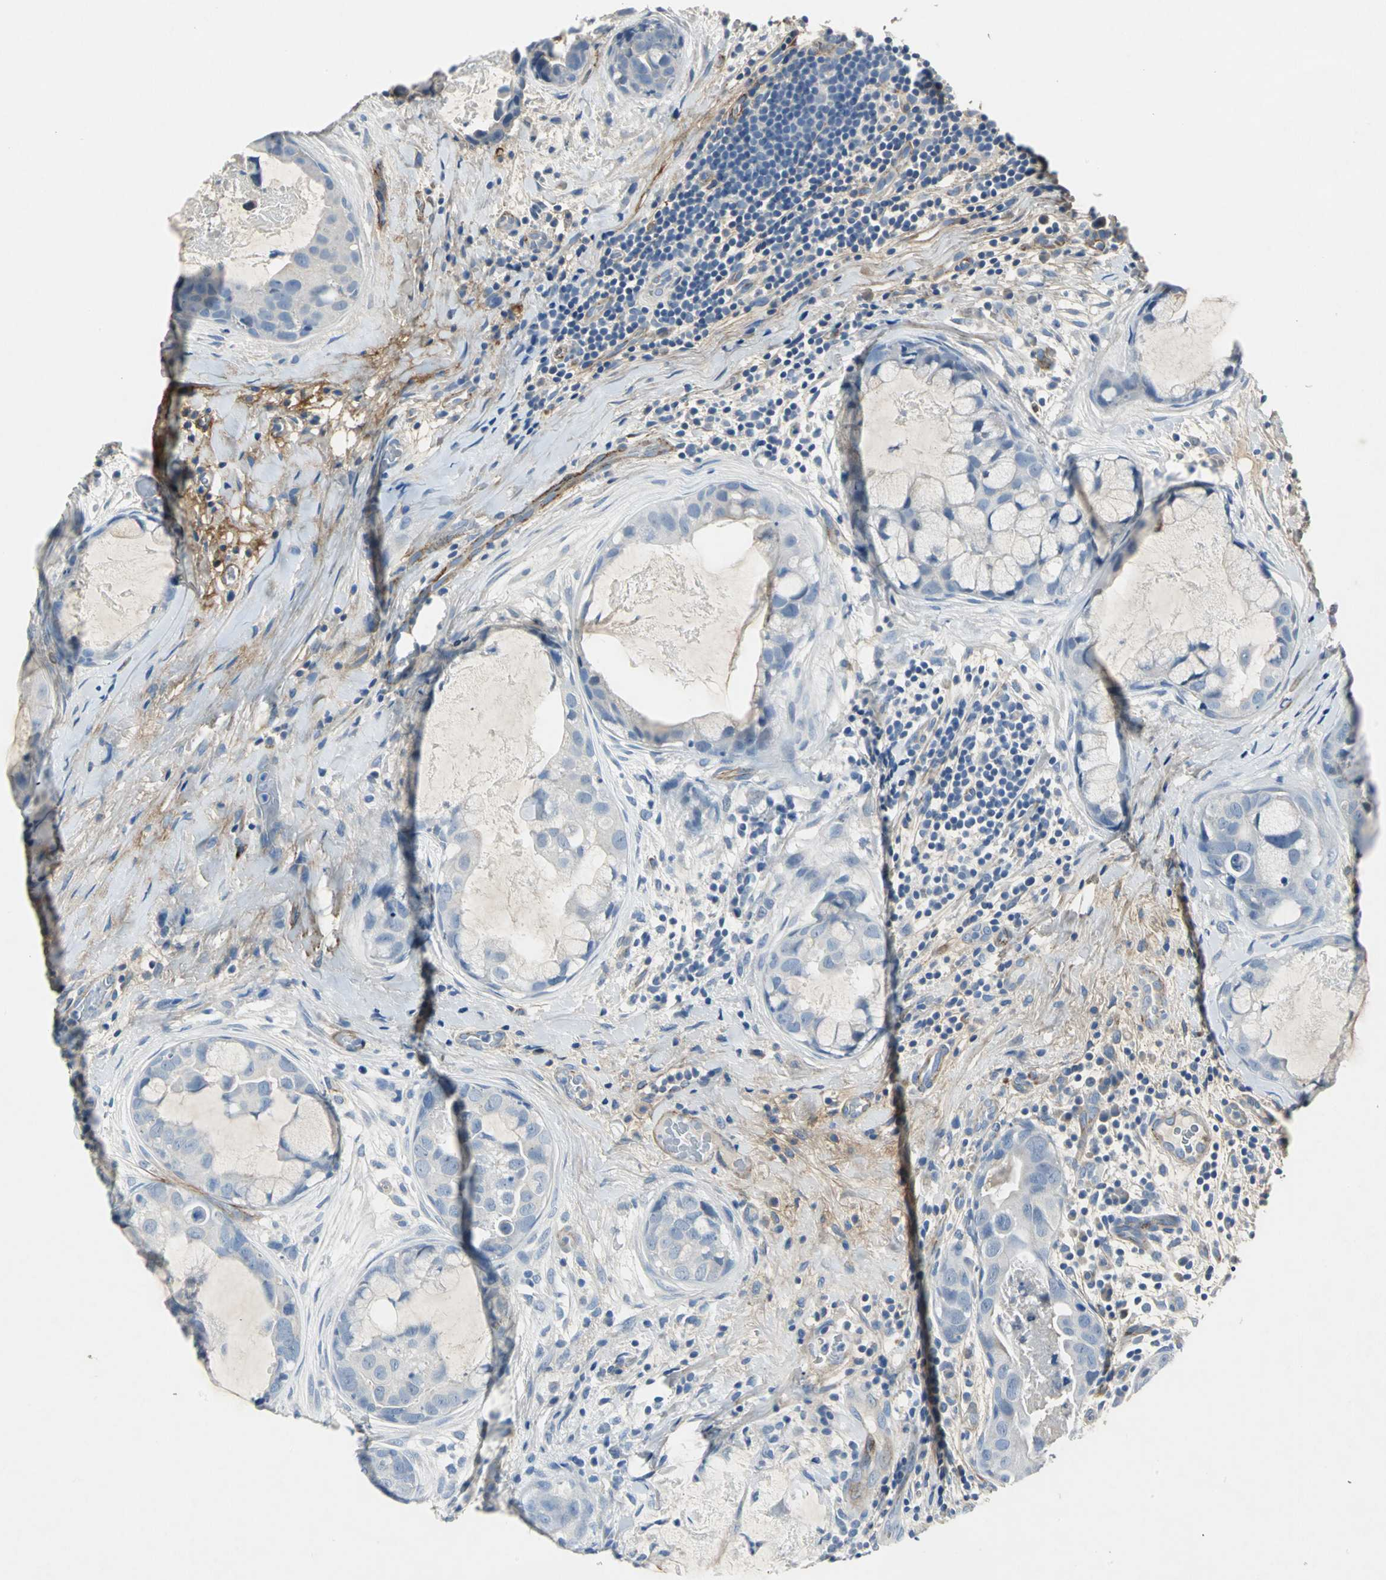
{"staining": {"intensity": "weak", "quantity": "25%-75%", "location": "cytoplasmic/membranous"}, "tissue": "breast cancer", "cell_type": "Tumor cells", "image_type": "cancer", "snomed": [{"axis": "morphology", "description": "Duct carcinoma"}, {"axis": "topography", "description": "Breast"}], "caption": "A brown stain labels weak cytoplasmic/membranous positivity of a protein in breast cancer (intraductal carcinoma) tumor cells.", "gene": "EFNB3", "patient": {"sex": "female", "age": 40}}